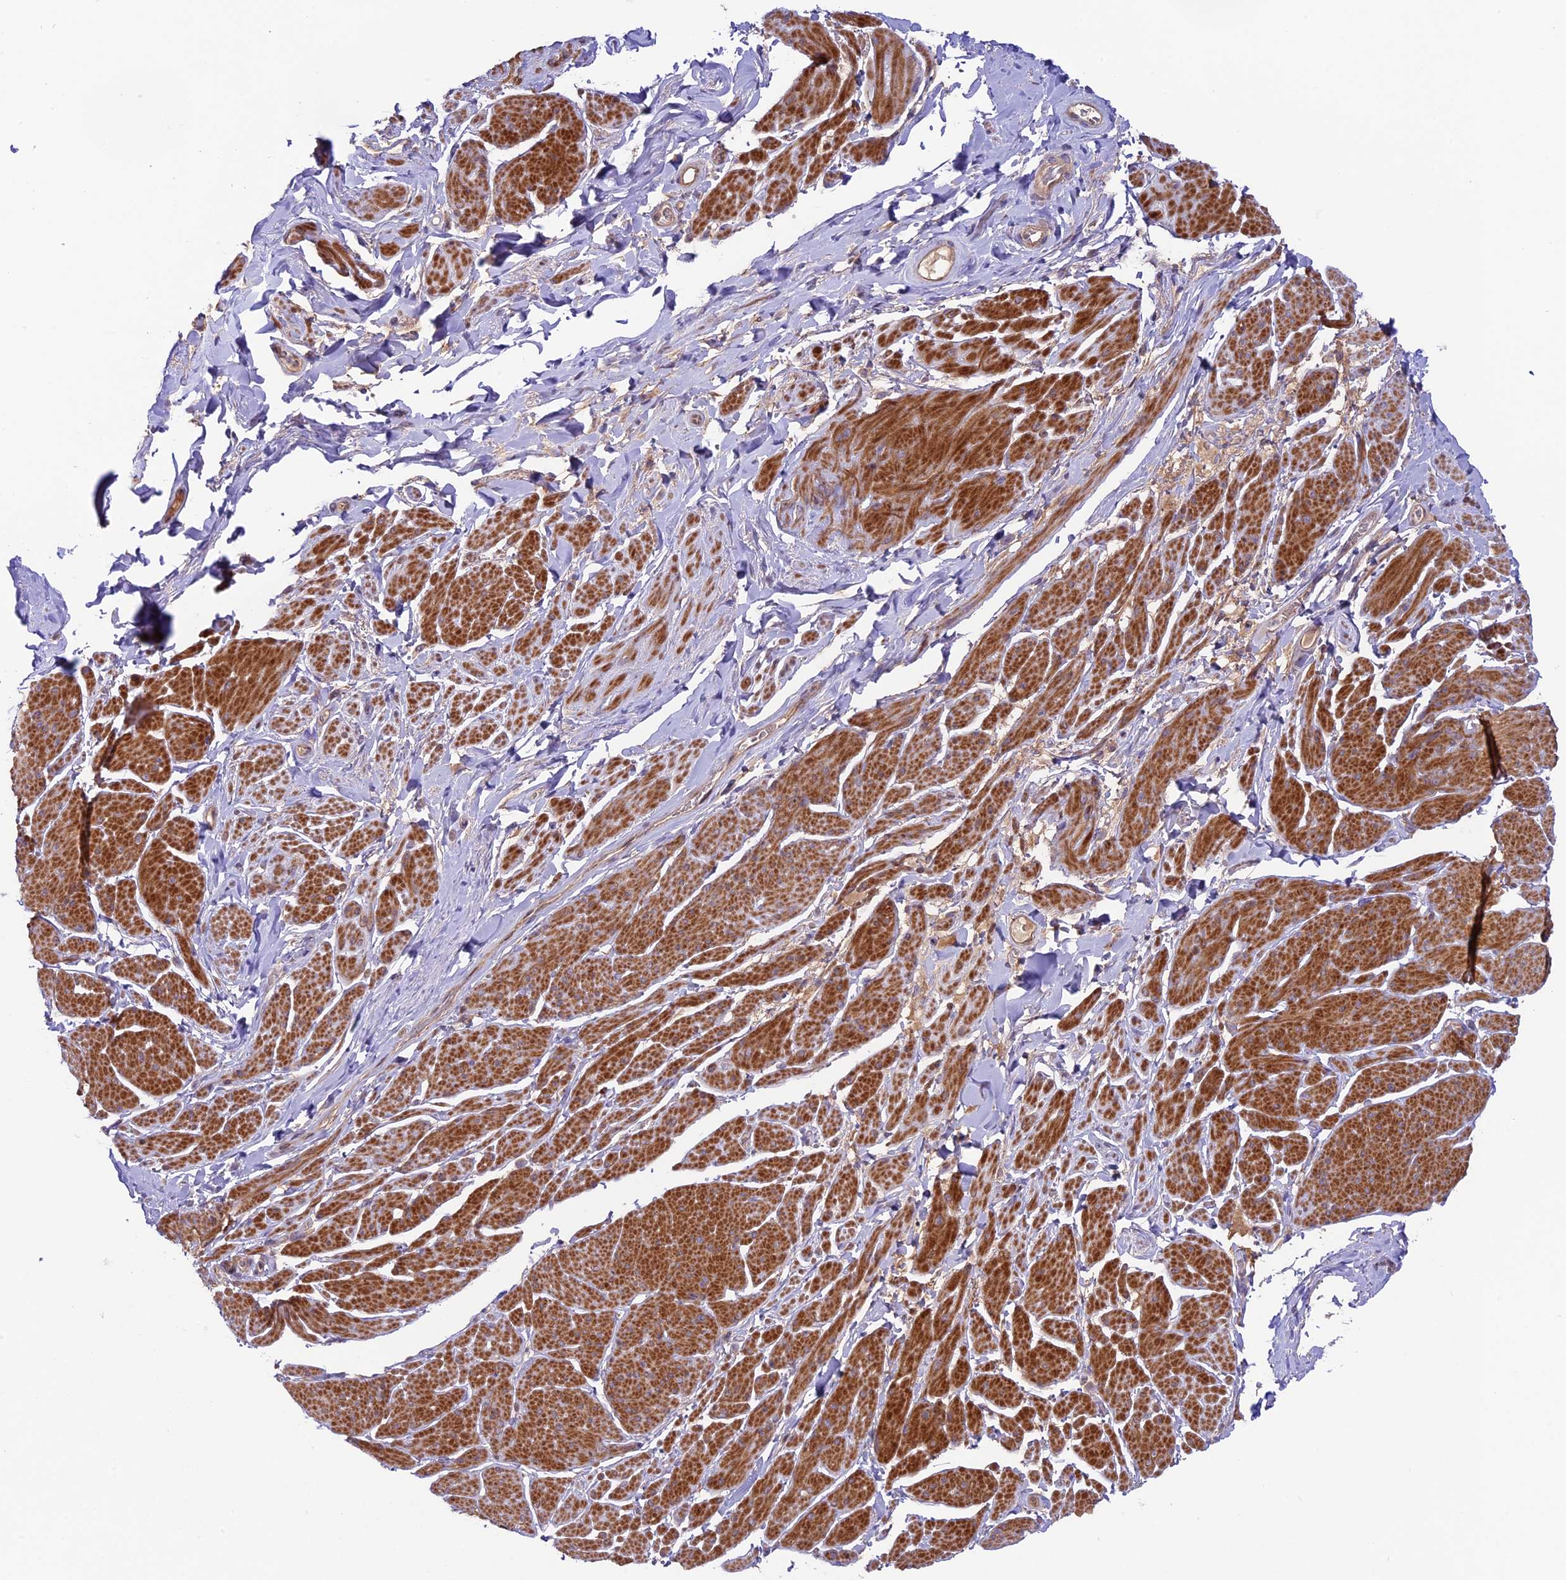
{"staining": {"intensity": "strong", "quantity": "25%-75%", "location": "cytoplasmic/membranous"}, "tissue": "smooth muscle", "cell_type": "Smooth muscle cells", "image_type": "normal", "snomed": [{"axis": "morphology", "description": "Normal tissue, NOS"}, {"axis": "topography", "description": "Smooth muscle"}, {"axis": "topography", "description": "Peripheral nerve tissue"}], "caption": "A micrograph of human smooth muscle stained for a protein exhibits strong cytoplasmic/membranous brown staining in smooth muscle cells. The protein is shown in brown color, while the nuclei are stained blue.", "gene": "COG8", "patient": {"sex": "male", "age": 69}}